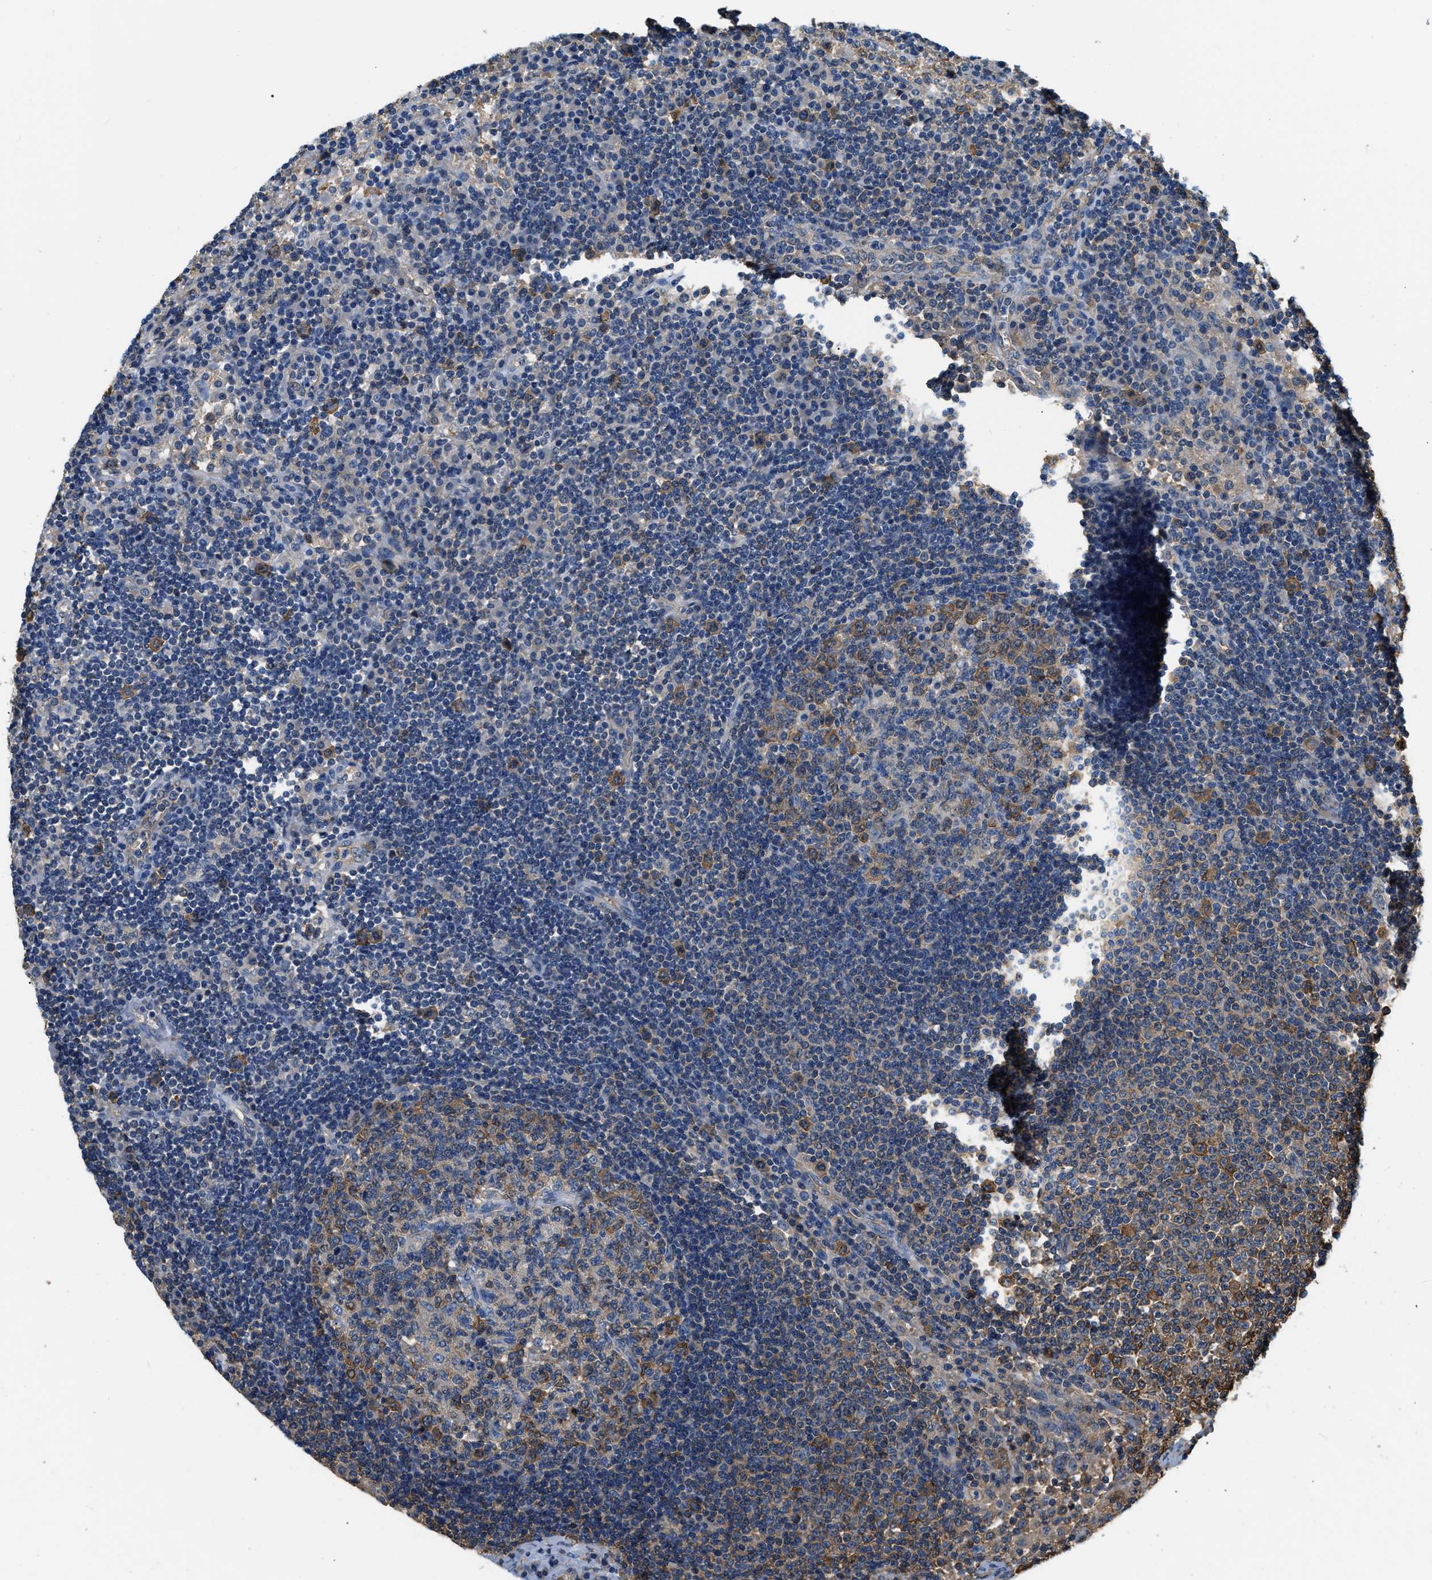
{"staining": {"intensity": "moderate", "quantity": "25%-75%", "location": "cytoplasmic/membranous"}, "tissue": "lymph node", "cell_type": "Germinal center cells", "image_type": "normal", "snomed": [{"axis": "morphology", "description": "Normal tissue, NOS"}, {"axis": "topography", "description": "Lymph node"}], "caption": "Lymph node stained for a protein (brown) demonstrates moderate cytoplasmic/membranous positive expression in approximately 25%-75% of germinal center cells.", "gene": "PPP2R1B", "patient": {"sex": "female", "age": 53}}